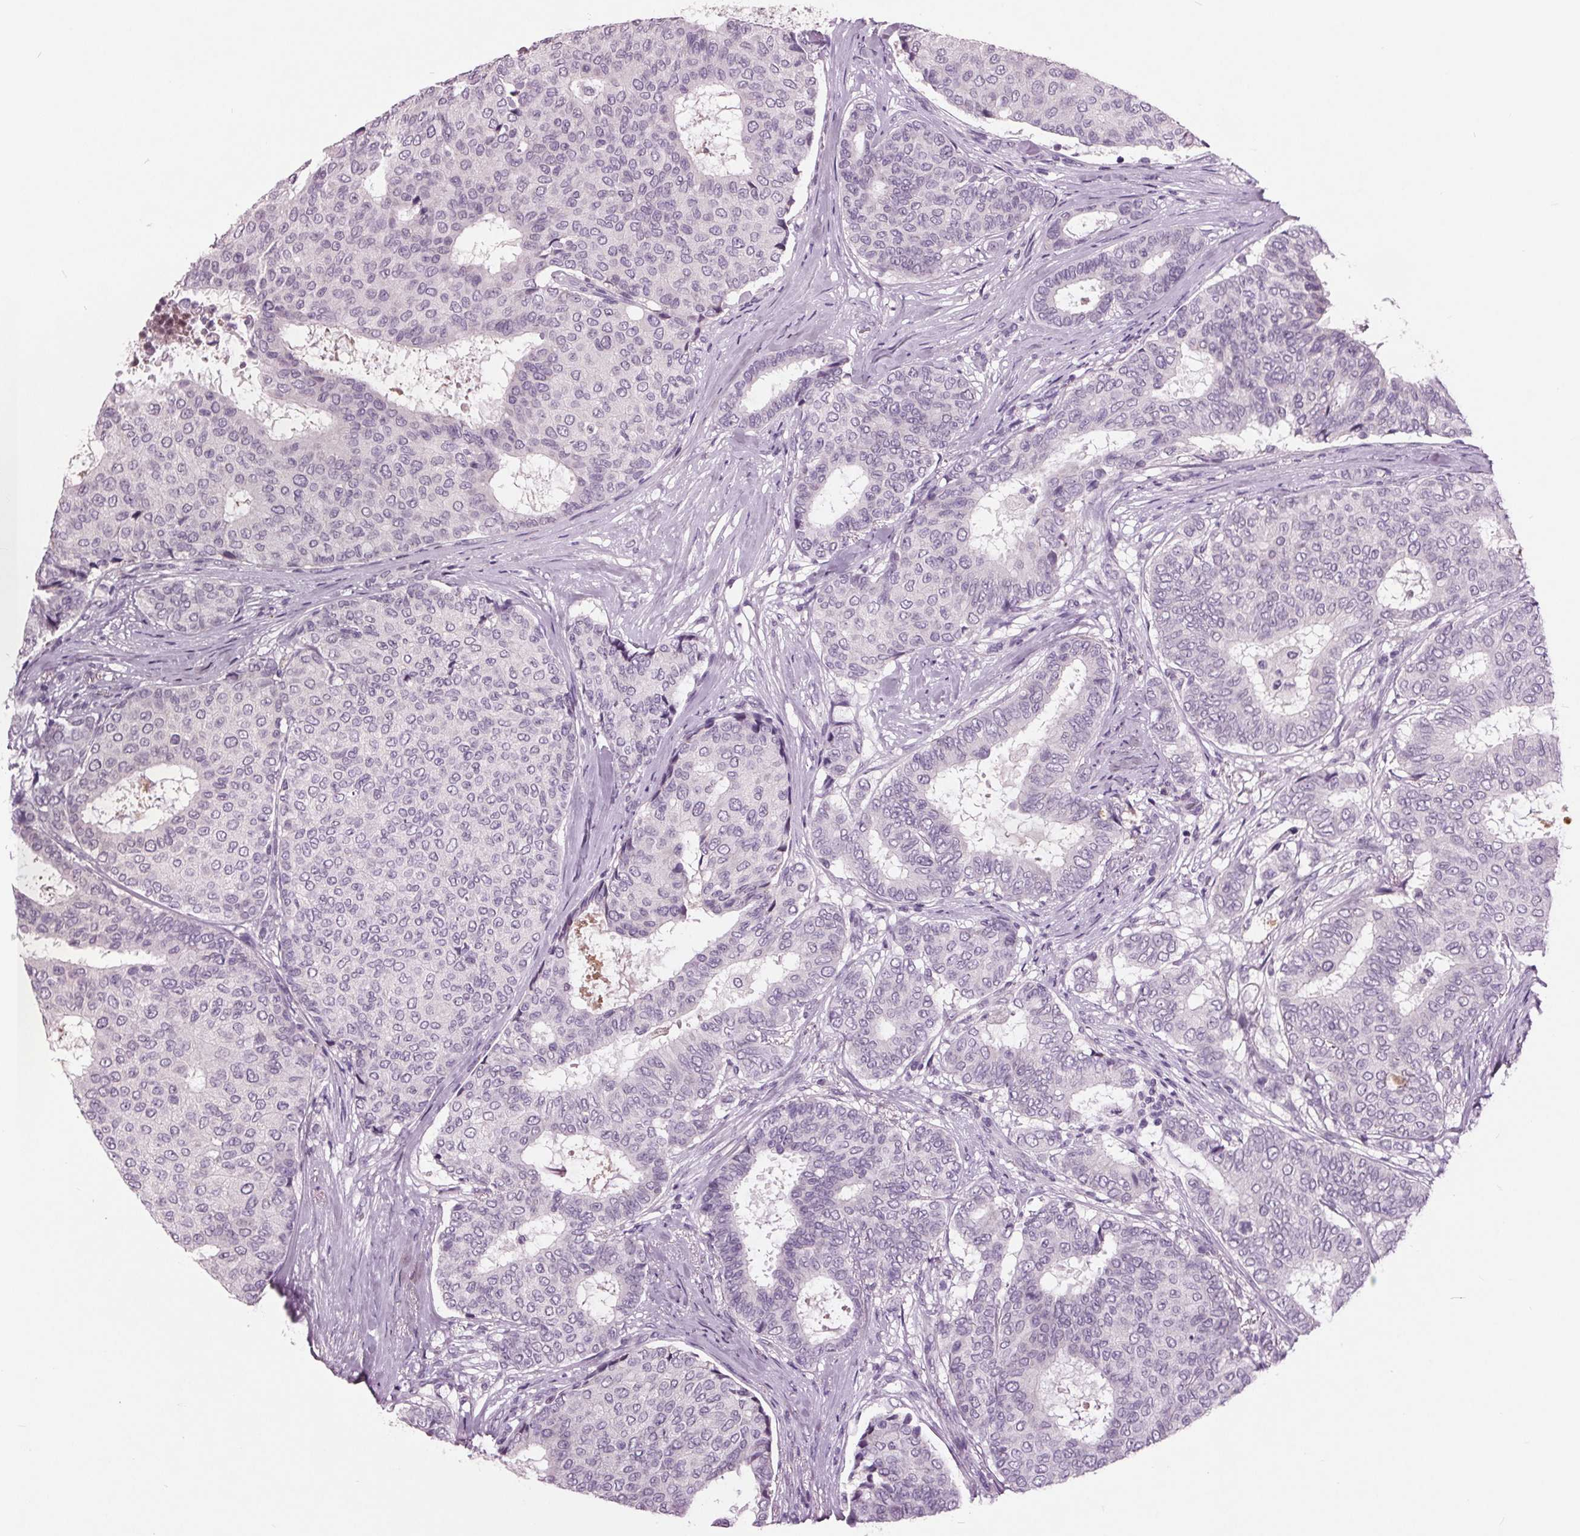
{"staining": {"intensity": "negative", "quantity": "none", "location": "none"}, "tissue": "breast cancer", "cell_type": "Tumor cells", "image_type": "cancer", "snomed": [{"axis": "morphology", "description": "Duct carcinoma"}, {"axis": "topography", "description": "Breast"}], "caption": "Immunohistochemistry of breast infiltrating ductal carcinoma shows no expression in tumor cells.", "gene": "C6", "patient": {"sex": "female", "age": 75}}